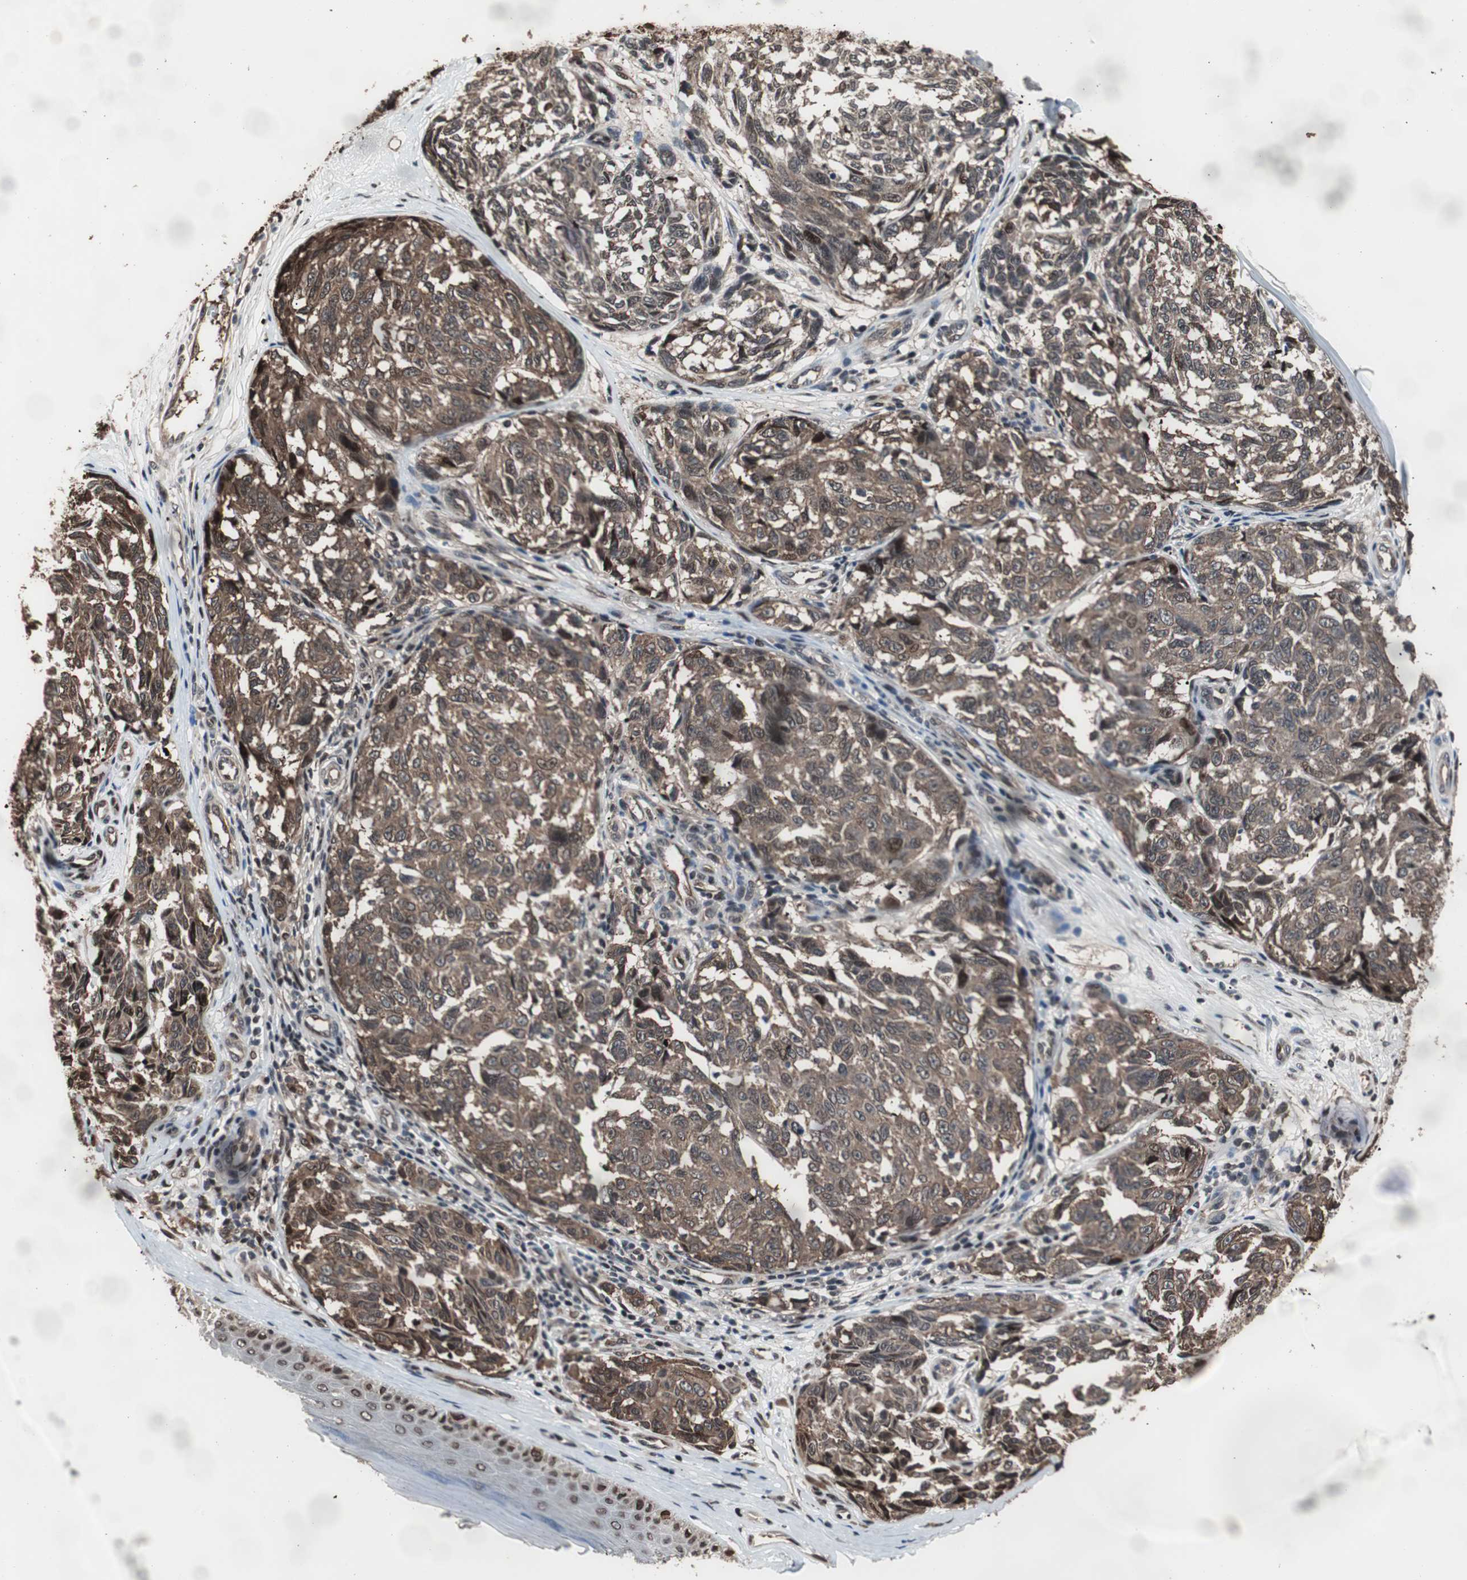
{"staining": {"intensity": "moderate", "quantity": ">75%", "location": "cytoplasmic/membranous,nuclear"}, "tissue": "melanoma", "cell_type": "Tumor cells", "image_type": "cancer", "snomed": [{"axis": "morphology", "description": "Malignant melanoma, NOS"}, {"axis": "topography", "description": "Skin"}], "caption": "An image of human malignant melanoma stained for a protein exhibits moderate cytoplasmic/membranous and nuclear brown staining in tumor cells.", "gene": "POGZ", "patient": {"sex": "female", "age": 64}}